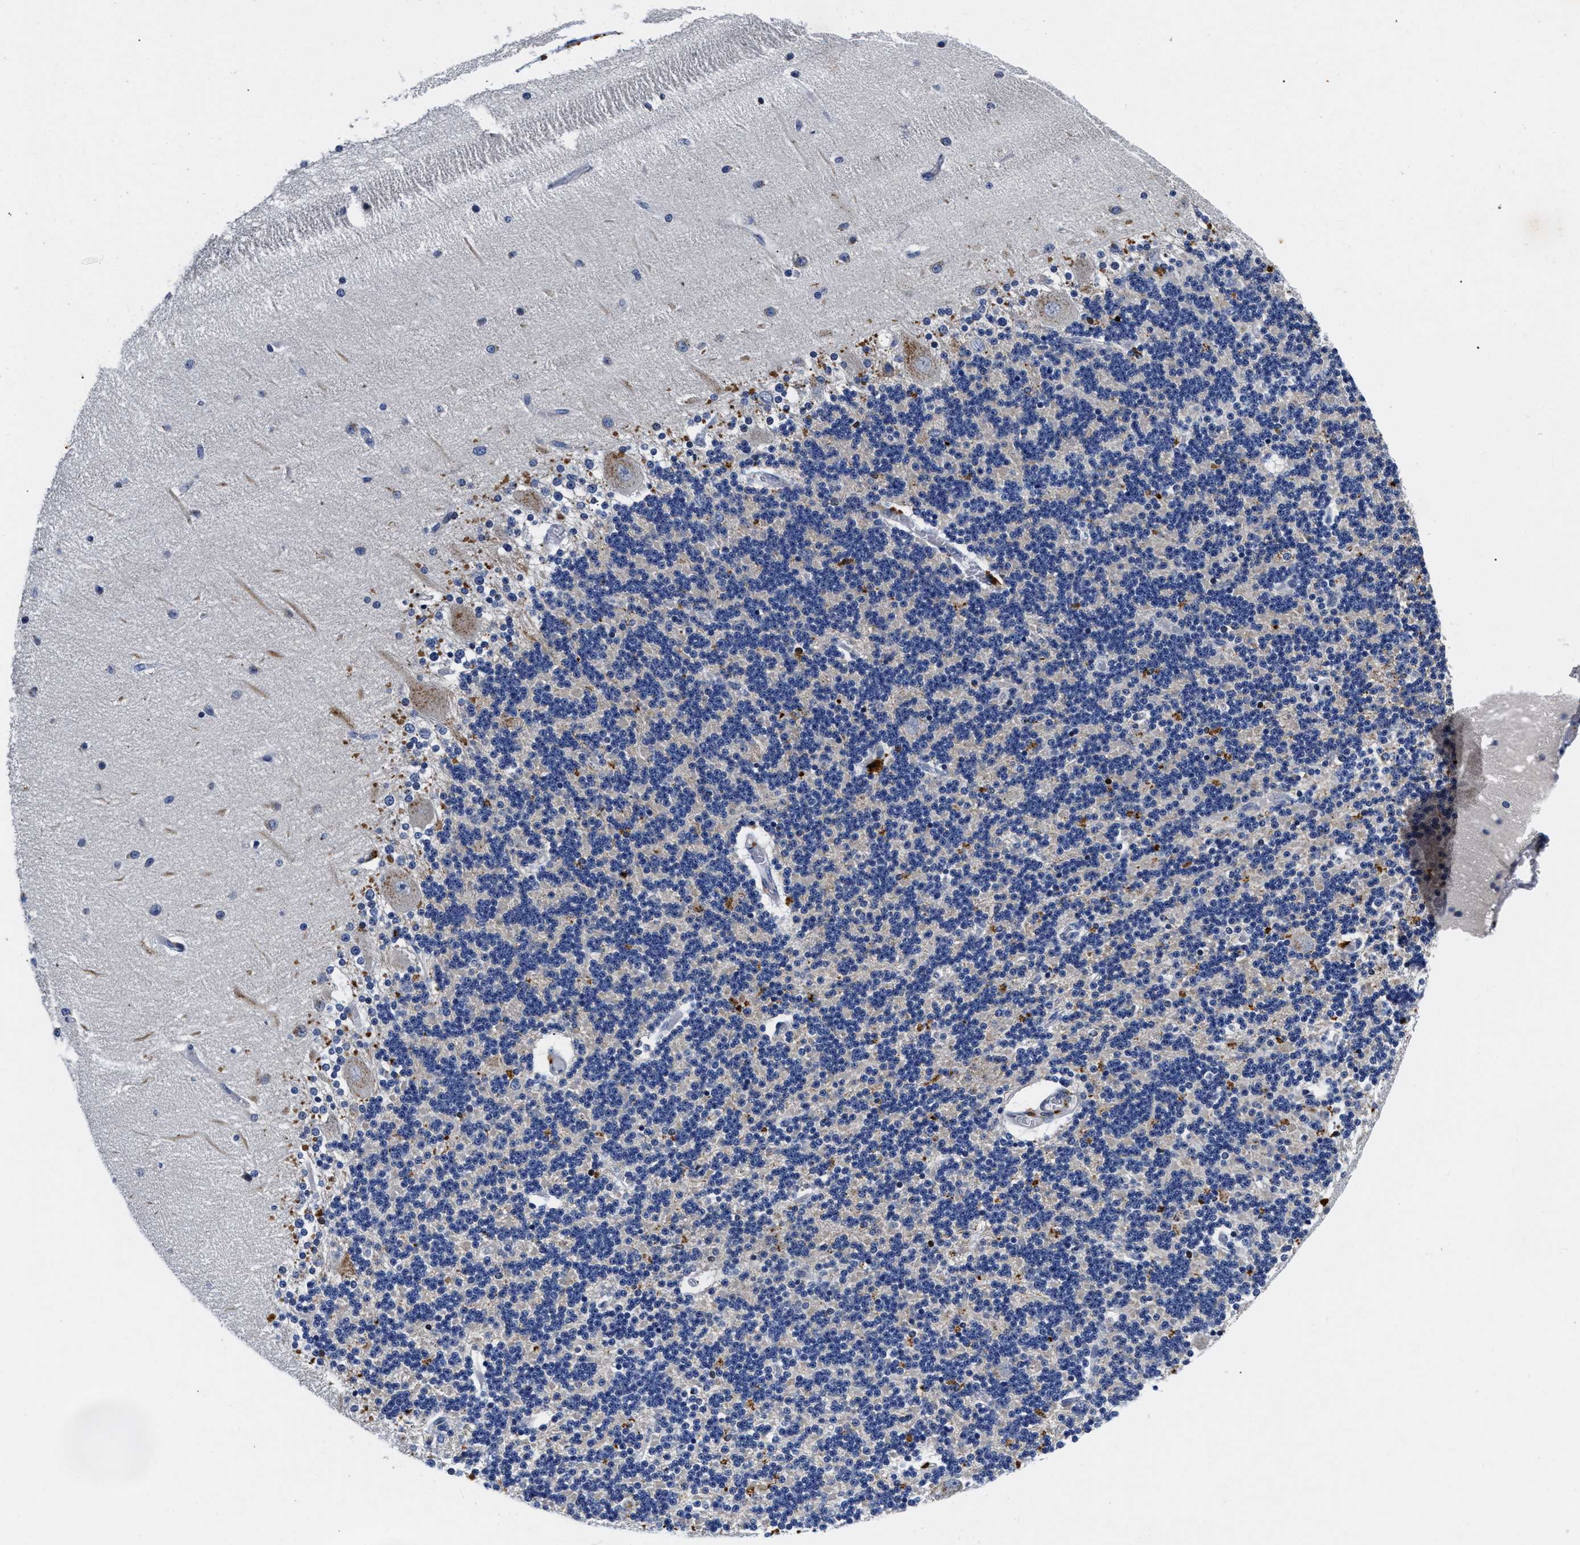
{"staining": {"intensity": "negative", "quantity": "none", "location": "none"}, "tissue": "cerebellum", "cell_type": "Cells in granular layer", "image_type": "normal", "snomed": [{"axis": "morphology", "description": "Normal tissue, NOS"}, {"axis": "topography", "description": "Cerebellum"}], "caption": "The image exhibits no staining of cells in granular layer in benign cerebellum. (DAB (3,3'-diaminobenzidine) immunohistochemistry (IHC) visualized using brightfield microscopy, high magnification).", "gene": "LAD1", "patient": {"sex": "female", "age": 54}}